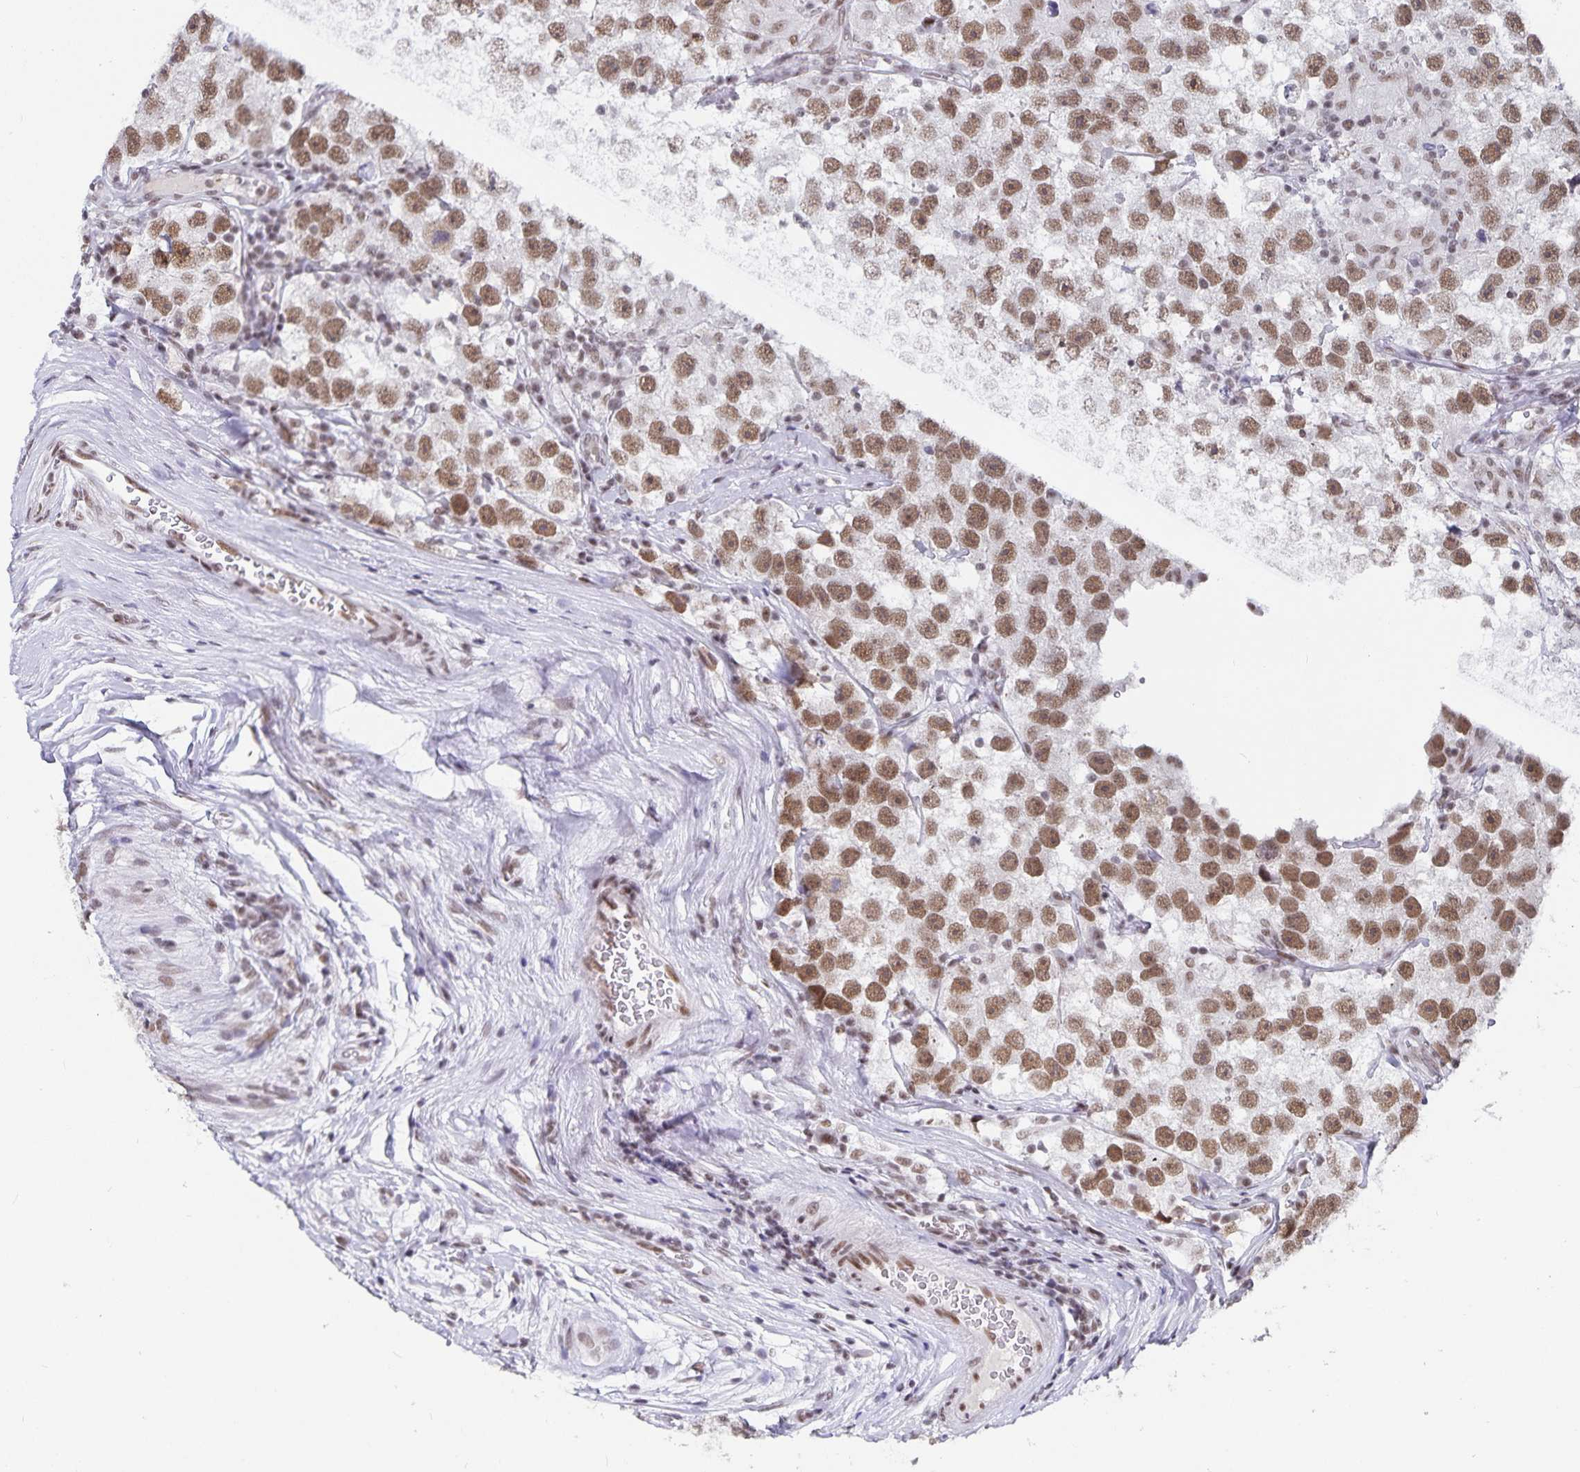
{"staining": {"intensity": "moderate", "quantity": ">75%", "location": "nuclear"}, "tissue": "testis cancer", "cell_type": "Tumor cells", "image_type": "cancer", "snomed": [{"axis": "morphology", "description": "Seminoma, NOS"}, {"axis": "topography", "description": "Testis"}], "caption": "Testis cancer stained with a protein marker displays moderate staining in tumor cells.", "gene": "PBX2", "patient": {"sex": "male", "age": 26}}